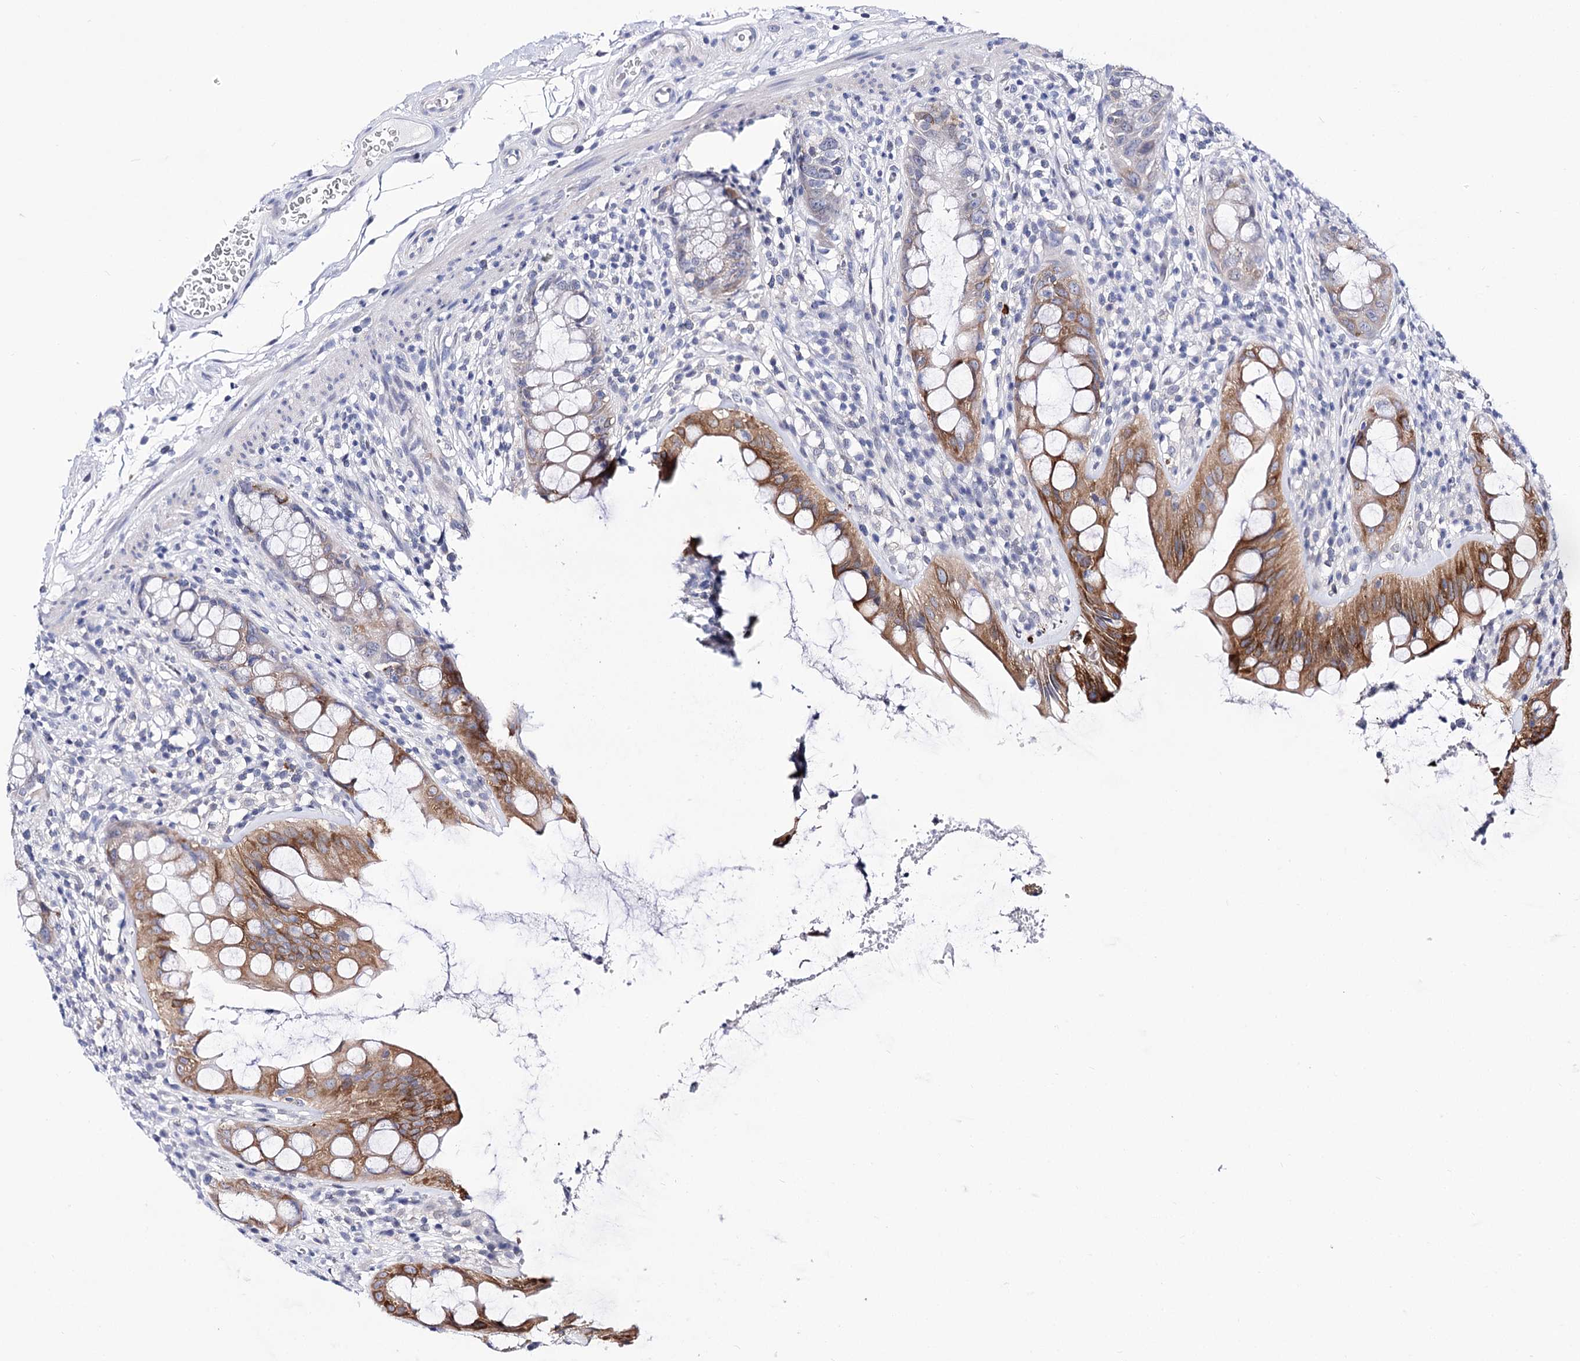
{"staining": {"intensity": "moderate", "quantity": "25%-75%", "location": "cytoplasmic/membranous"}, "tissue": "rectum", "cell_type": "Glandular cells", "image_type": "normal", "snomed": [{"axis": "morphology", "description": "Normal tissue, NOS"}, {"axis": "topography", "description": "Rectum"}], "caption": "Moderate cytoplasmic/membranous positivity for a protein is seen in about 25%-75% of glandular cells of unremarkable rectum using IHC.", "gene": "TMEM201", "patient": {"sex": "female", "age": 57}}